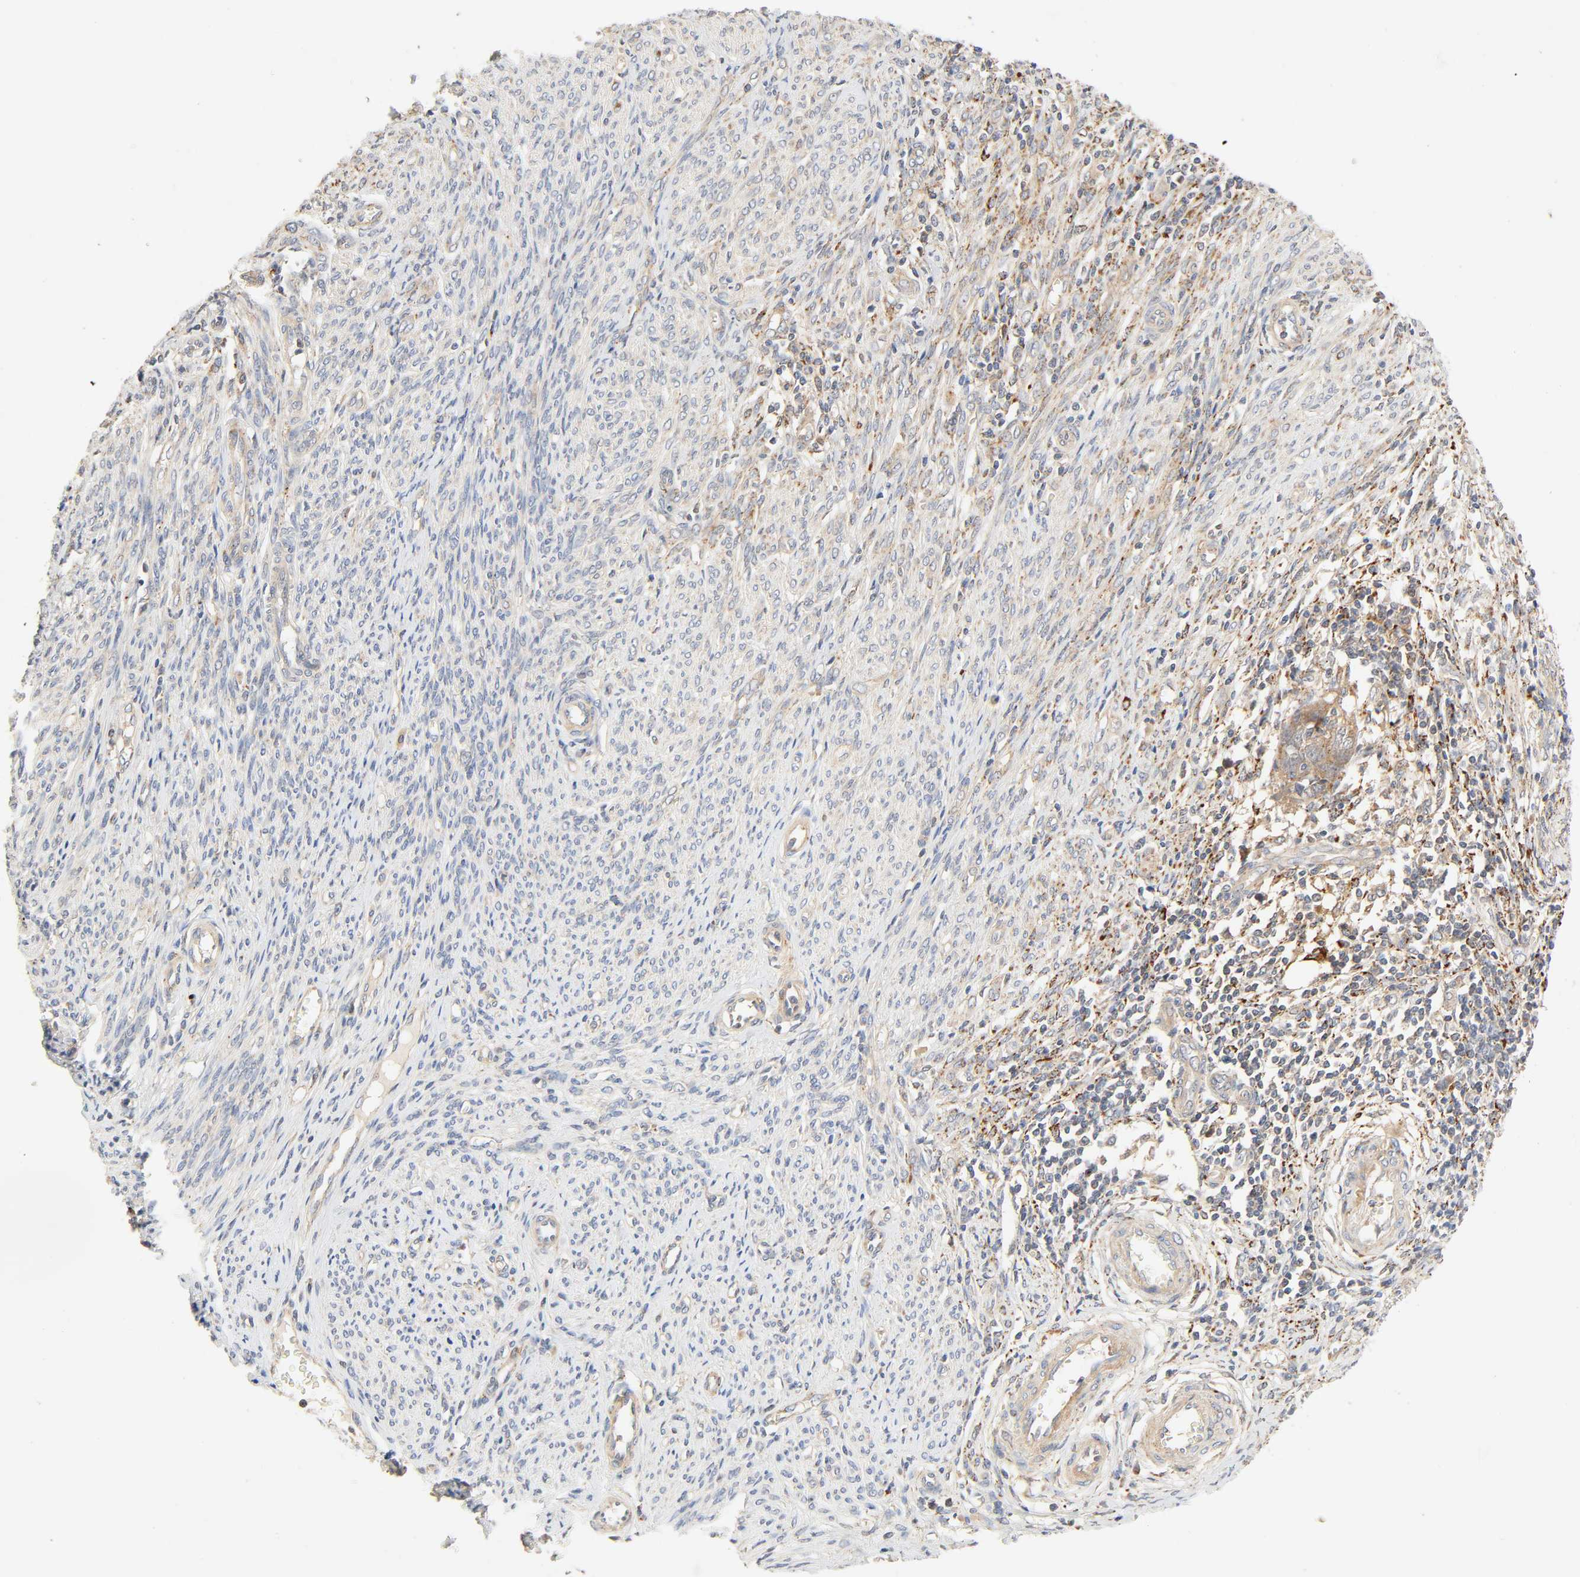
{"staining": {"intensity": "moderate", "quantity": ">75%", "location": "cytoplasmic/membranous"}, "tissue": "endometrial cancer", "cell_type": "Tumor cells", "image_type": "cancer", "snomed": [{"axis": "morphology", "description": "Adenocarcinoma, NOS"}, {"axis": "topography", "description": "Endometrium"}], "caption": "DAB immunohistochemical staining of human endometrial cancer (adenocarcinoma) exhibits moderate cytoplasmic/membranous protein expression in about >75% of tumor cells.", "gene": "MAPK6", "patient": {"sex": "female", "age": 75}}